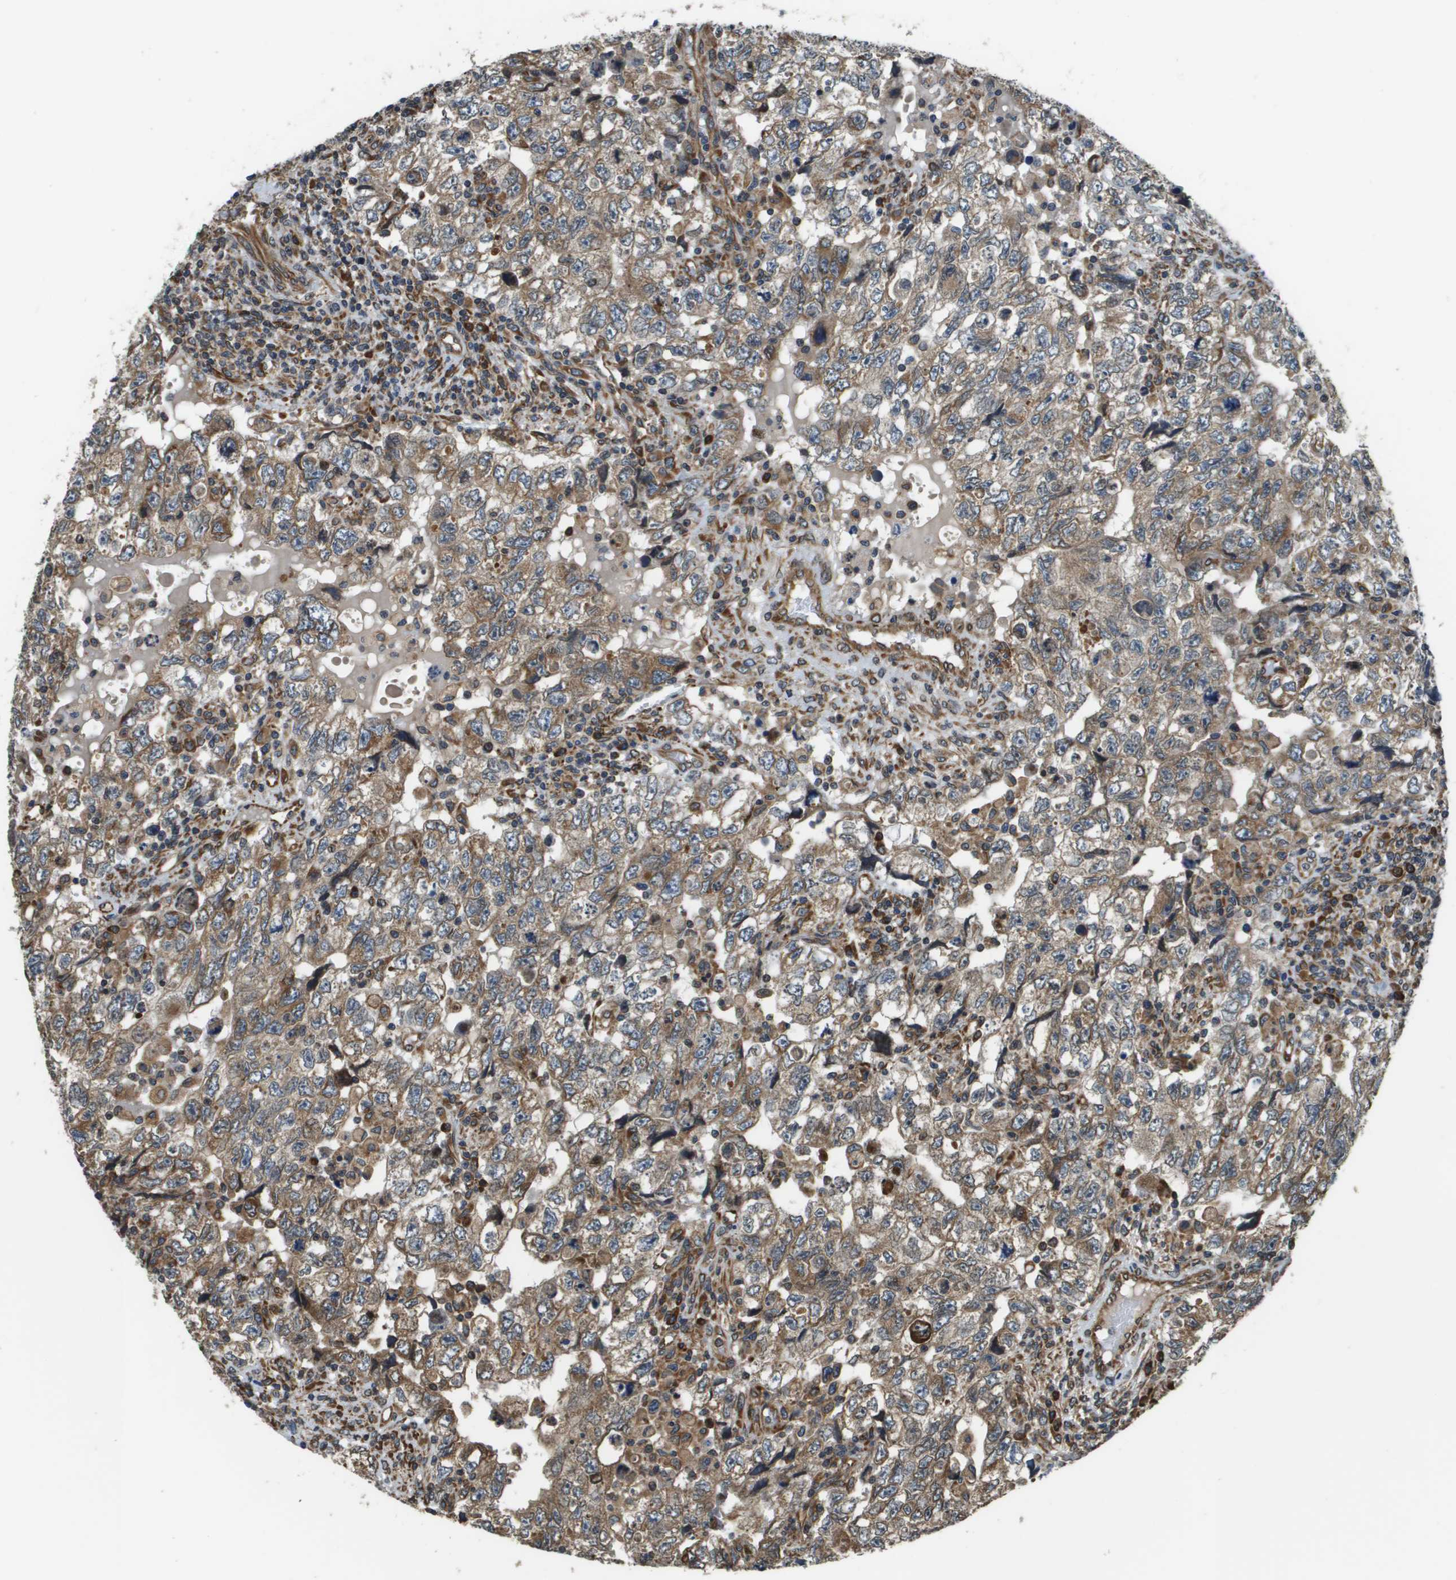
{"staining": {"intensity": "moderate", "quantity": ">75%", "location": "cytoplasmic/membranous"}, "tissue": "testis cancer", "cell_type": "Tumor cells", "image_type": "cancer", "snomed": [{"axis": "morphology", "description": "Seminoma, NOS"}, {"axis": "topography", "description": "Testis"}], "caption": "Immunohistochemistry of human testis cancer (seminoma) reveals medium levels of moderate cytoplasmic/membranous expression in about >75% of tumor cells.", "gene": "SEC62", "patient": {"sex": "male", "age": 22}}